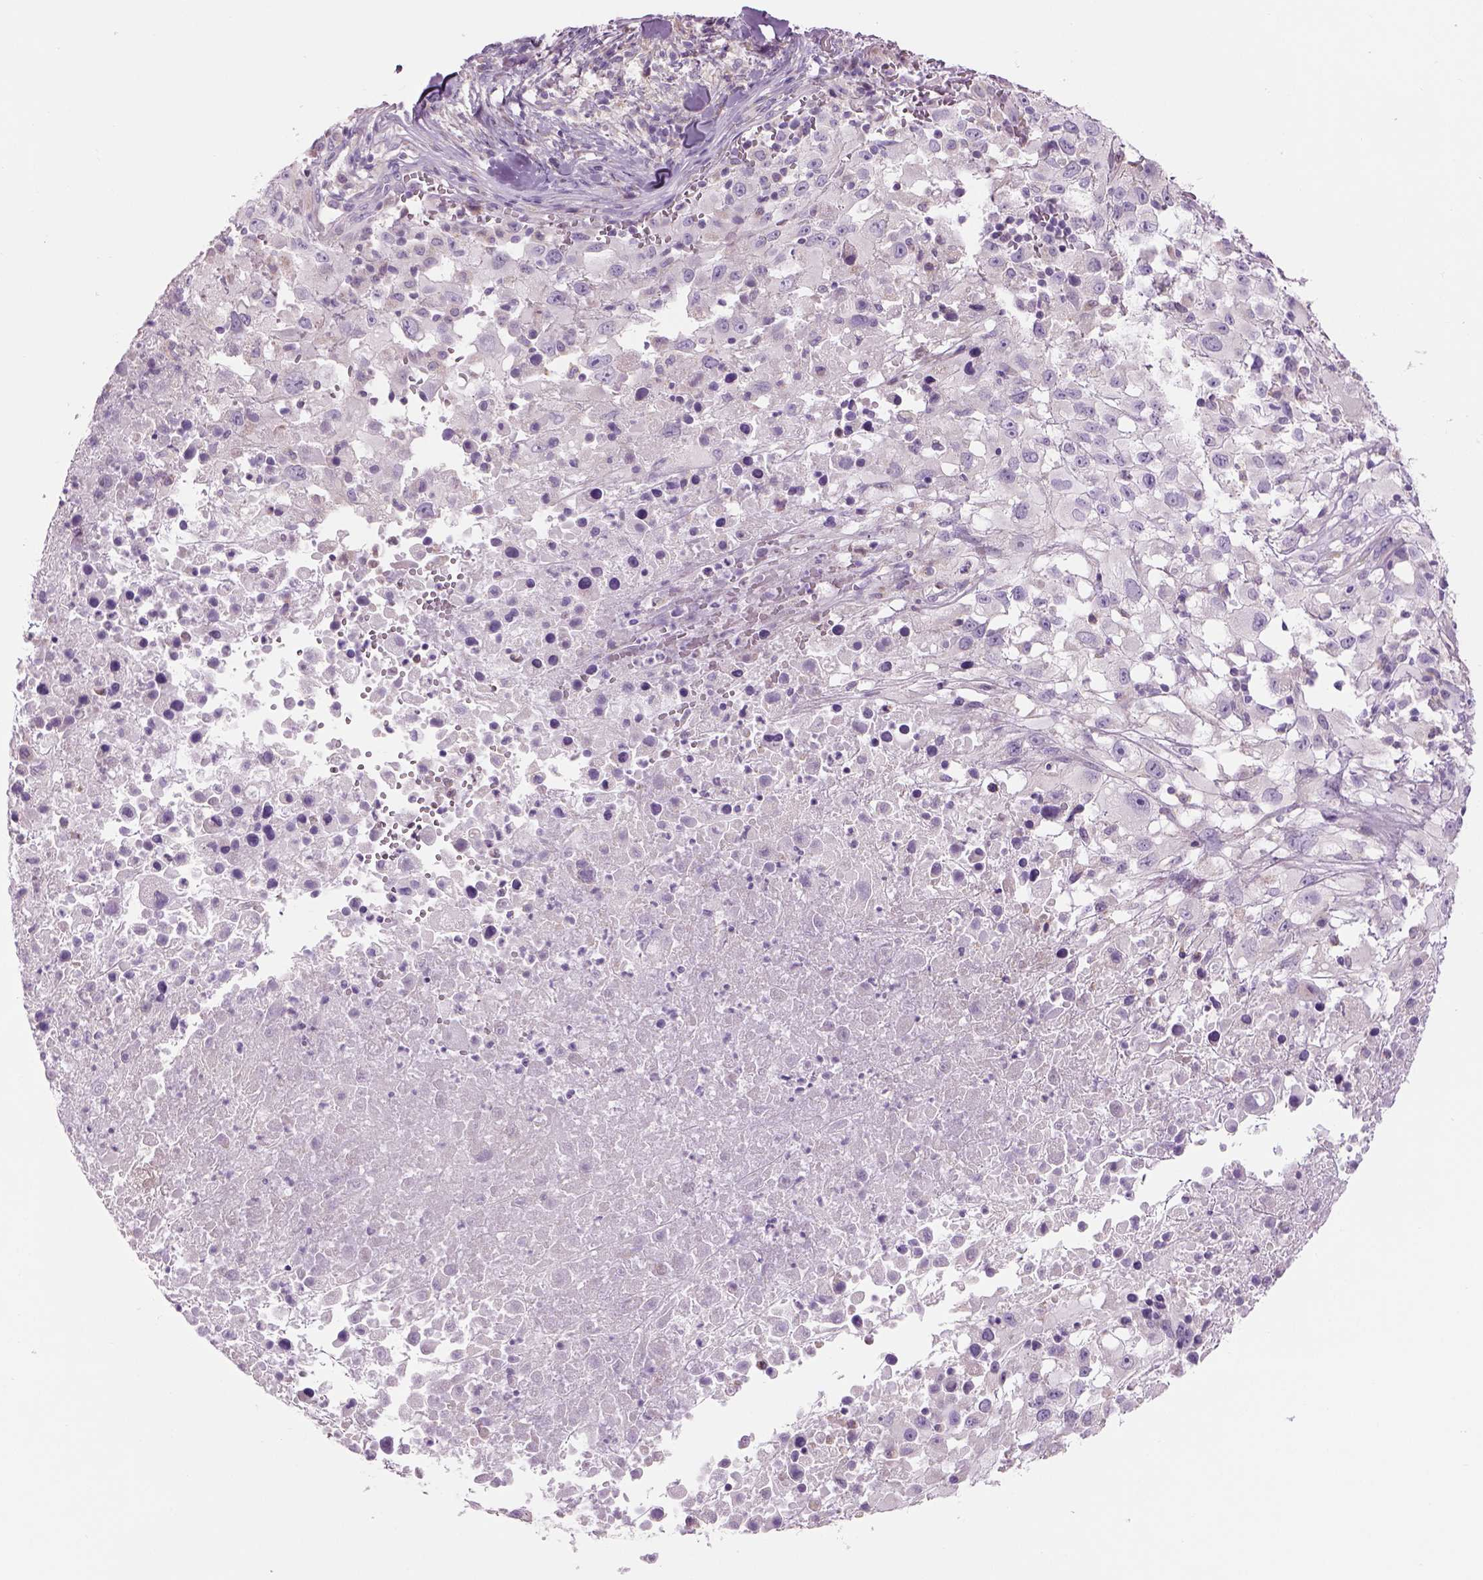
{"staining": {"intensity": "negative", "quantity": "none", "location": "none"}, "tissue": "melanoma", "cell_type": "Tumor cells", "image_type": "cancer", "snomed": [{"axis": "morphology", "description": "Malignant melanoma, Metastatic site"}, {"axis": "topography", "description": "Soft tissue"}], "caption": "Immunohistochemistry of malignant melanoma (metastatic site) demonstrates no staining in tumor cells. The staining was performed using DAB (3,3'-diaminobenzidine) to visualize the protein expression in brown, while the nuclei were stained in blue with hematoxylin (Magnification: 20x).", "gene": "IFT52", "patient": {"sex": "male", "age": 50}}